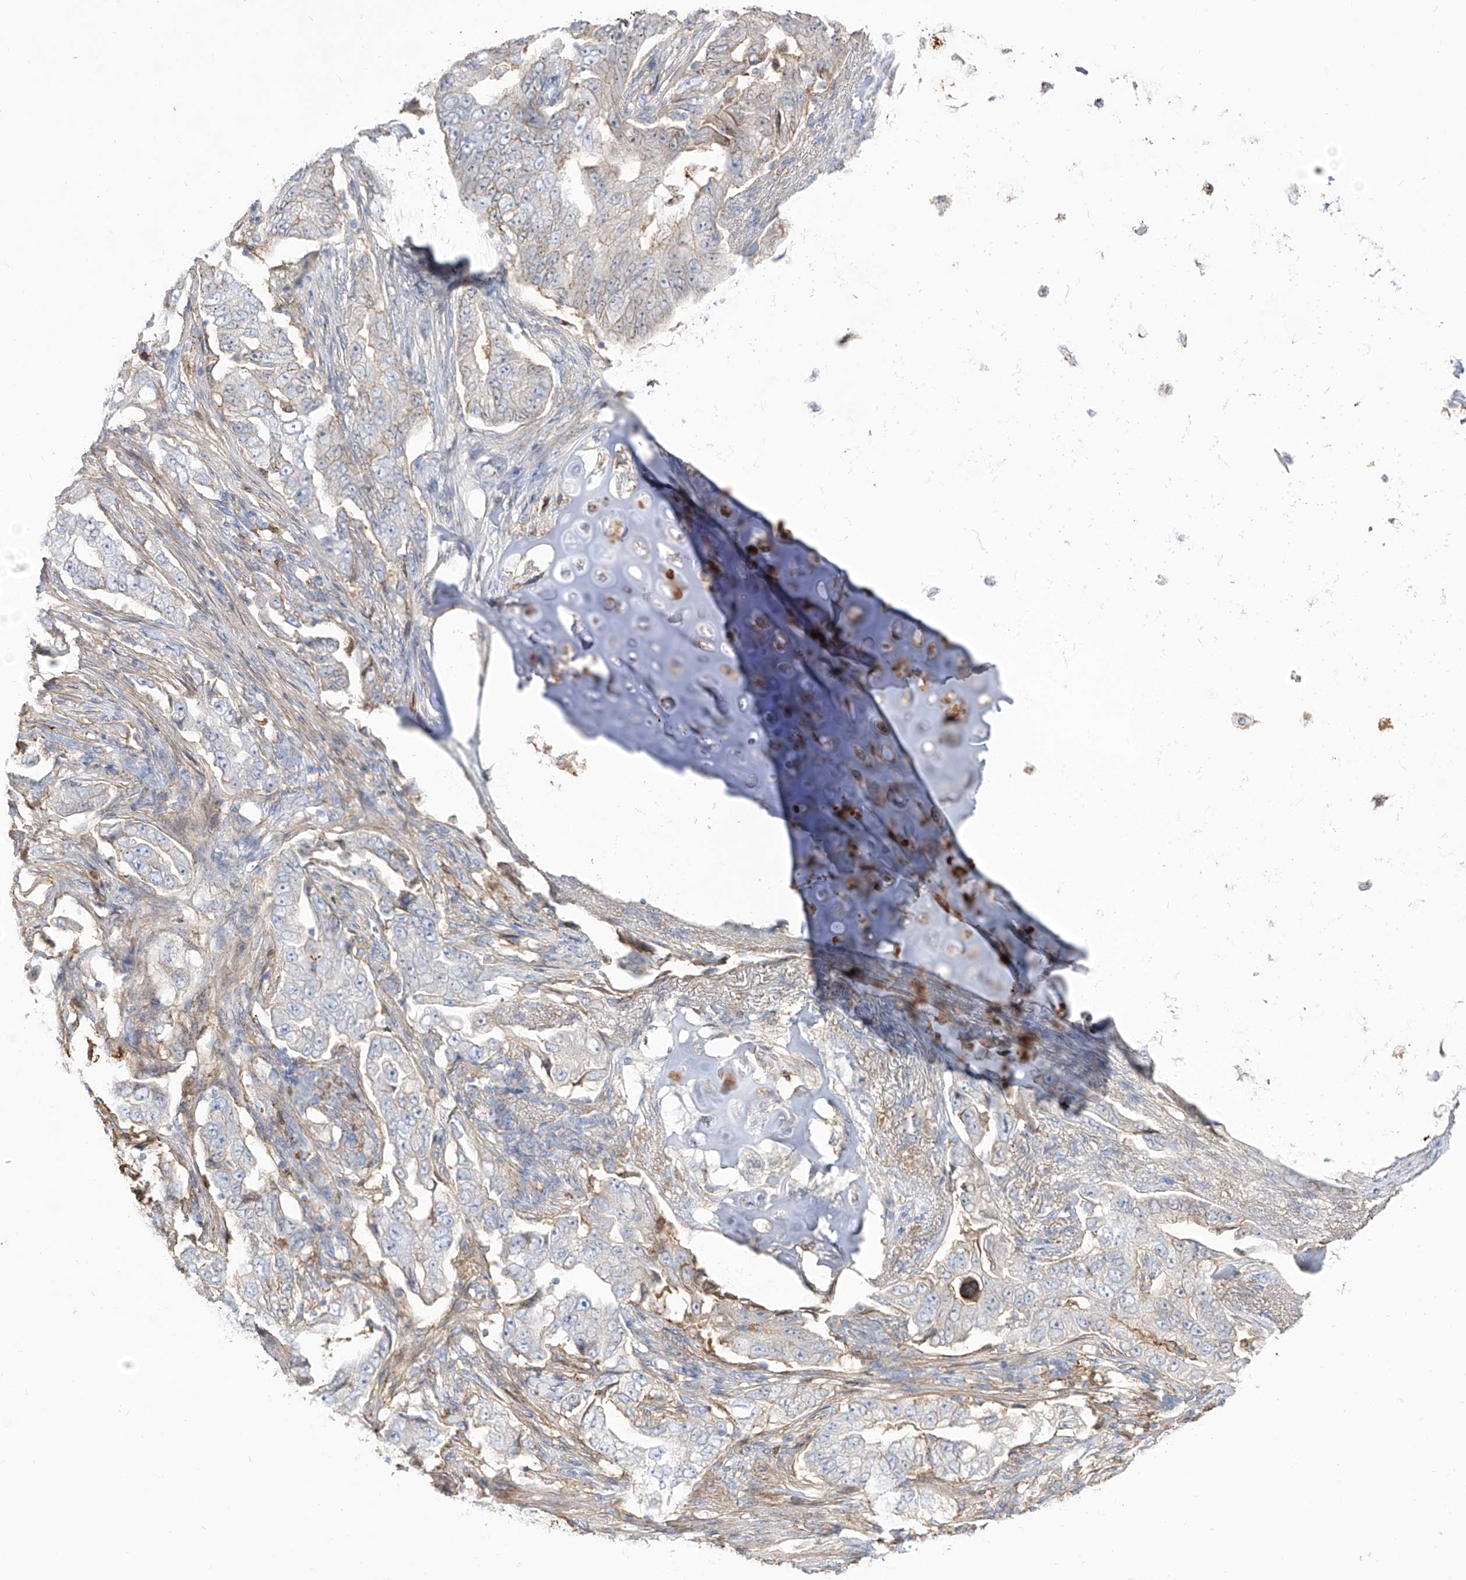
{"staining": {"intensity": "negative", "quantity": "none", "location": "none"}, "tissue": "lung cancer", "cell_type": "Tumor cells", "image_type": "cancer", "snomed": [{"axis": "morphology", "description": "Adenocarcinoma, NOS"}, {"axis": "topography", "description": "Lung"}], "caption": "The IHC photomicrograph has no significant positivity in tumor cells of lung cancer (adenocarcinoma) tissue.", "gene": "ZGRF1", "patient": {"sex": "female", "age": 51}}